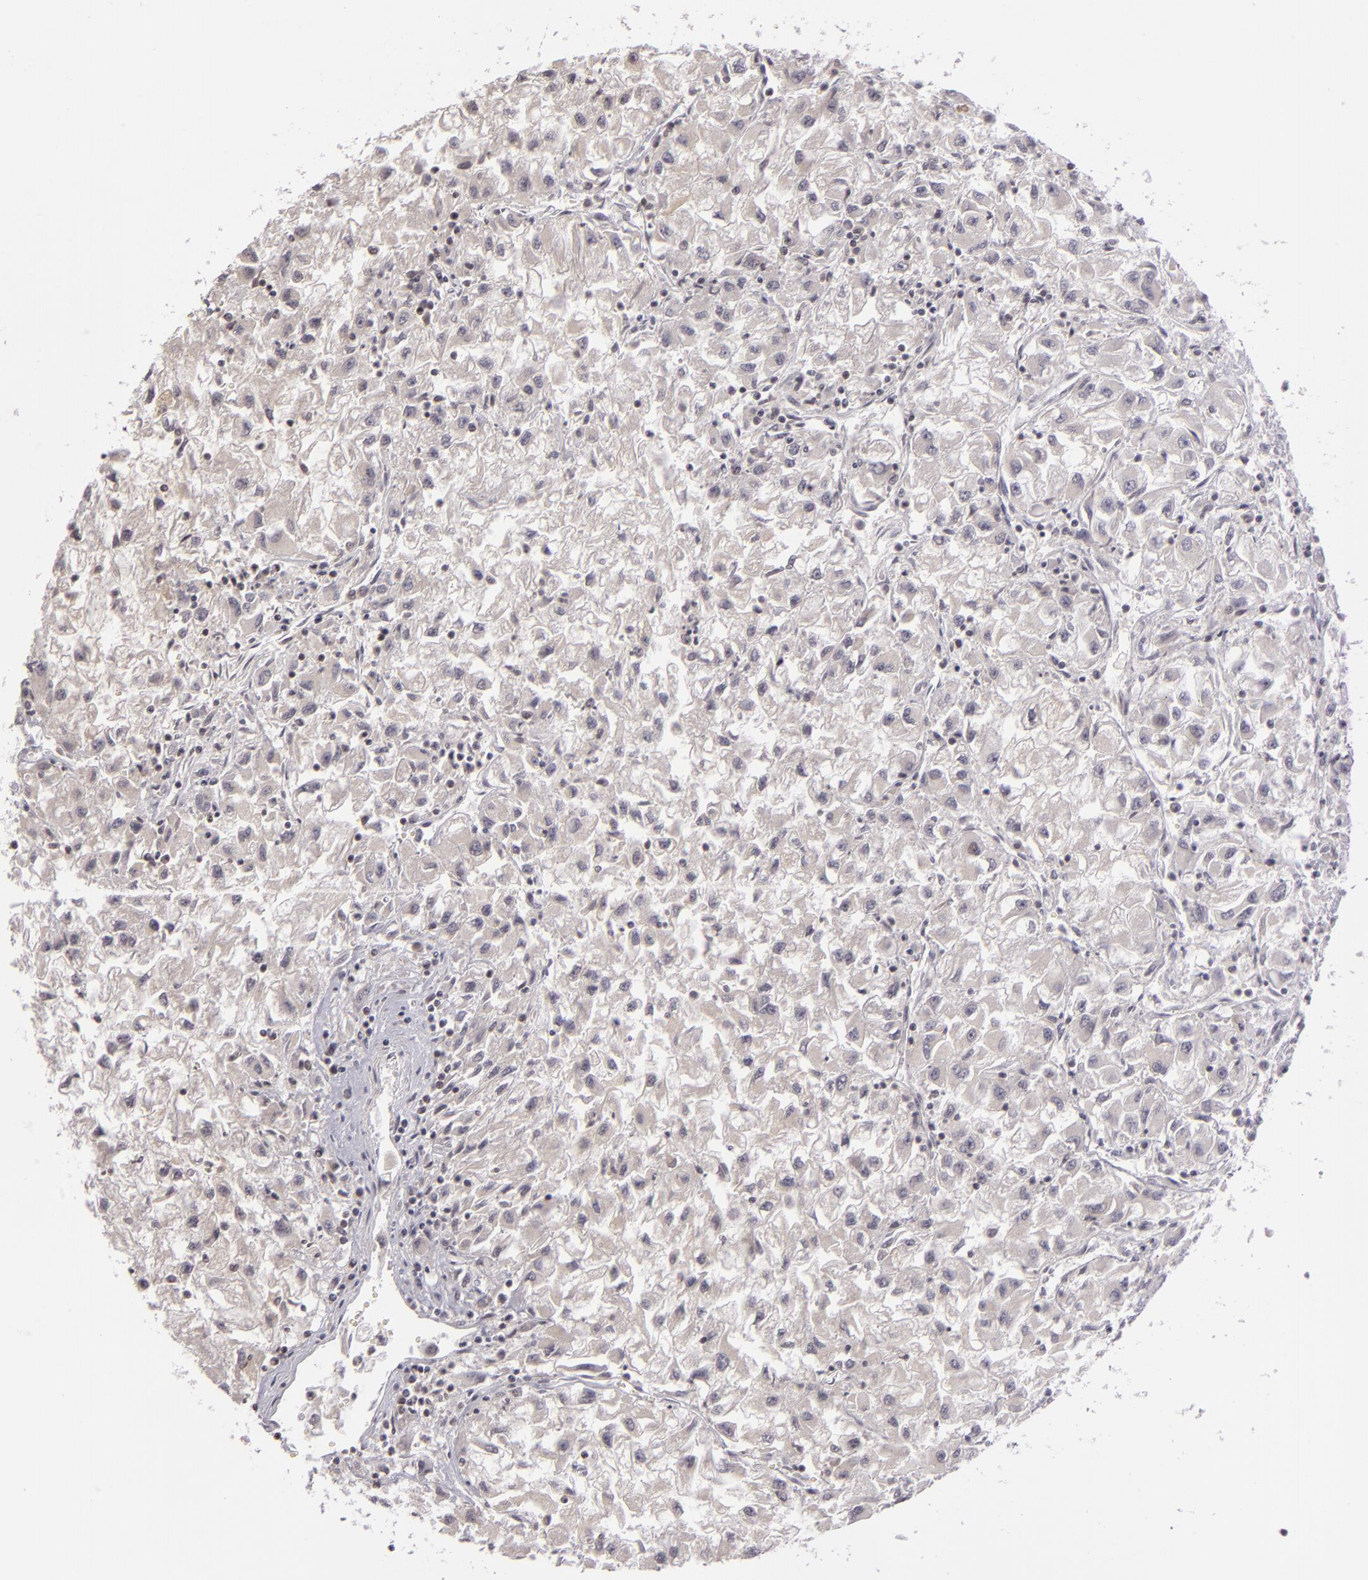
{"staining": {"intensity": "negative", "quantity": "none", "location": "none"}, "tissue": "renal cancer", "cell_type": "Tumor cells", "image_type": "cancer", "snomed": [{"axis": "morphology", "description": "Adenocarcinoma, NOS"}, {"axis": "topography", "description": "Kidney"}], "caption": "The immunohistochemistry photomicrograph has no significant positivity in tumor cells of adenocarcinoma (renal) tissue.", "gene": "AKAP6", "patient": {"sex": "male", "age": 59}}